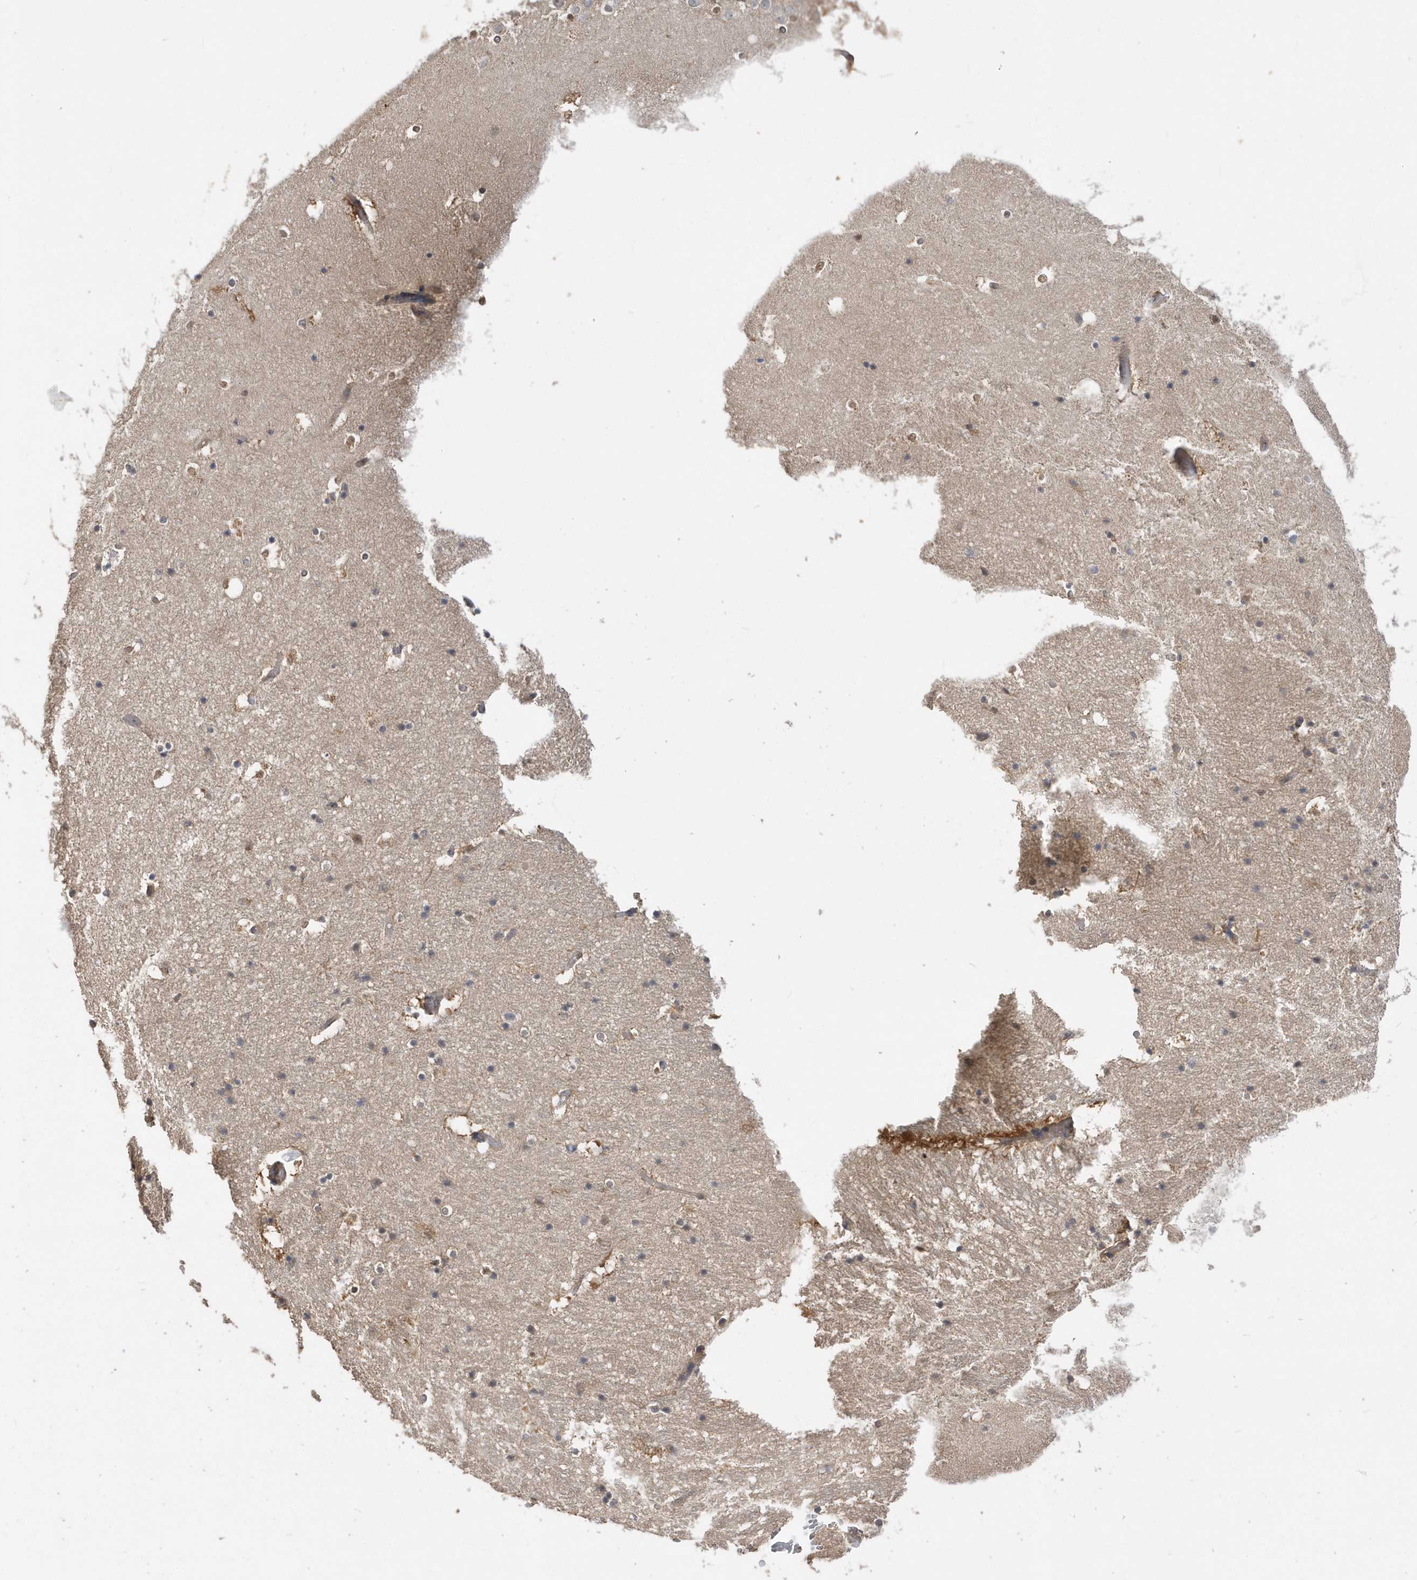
{"staining": {"intensity": "weak", "quantity": "<25%", "location": "cytoplasmic/membranous"}, "tissue": "hippocampus", "cell_type": "Glial cells", "image_type": "normal", "snomed": [{"axis": "morphology", "description": "Normal tissue, NOS"}, {"axis": "topography", "description": "Hippocampus"}], "caption": "Immunohistochemistry image of normal hippocampus stained for a protein (brown), which exhibits no staining in glial cells.", "gene": "RPEL1", "patient": {"sex": "female", "age": 52}}